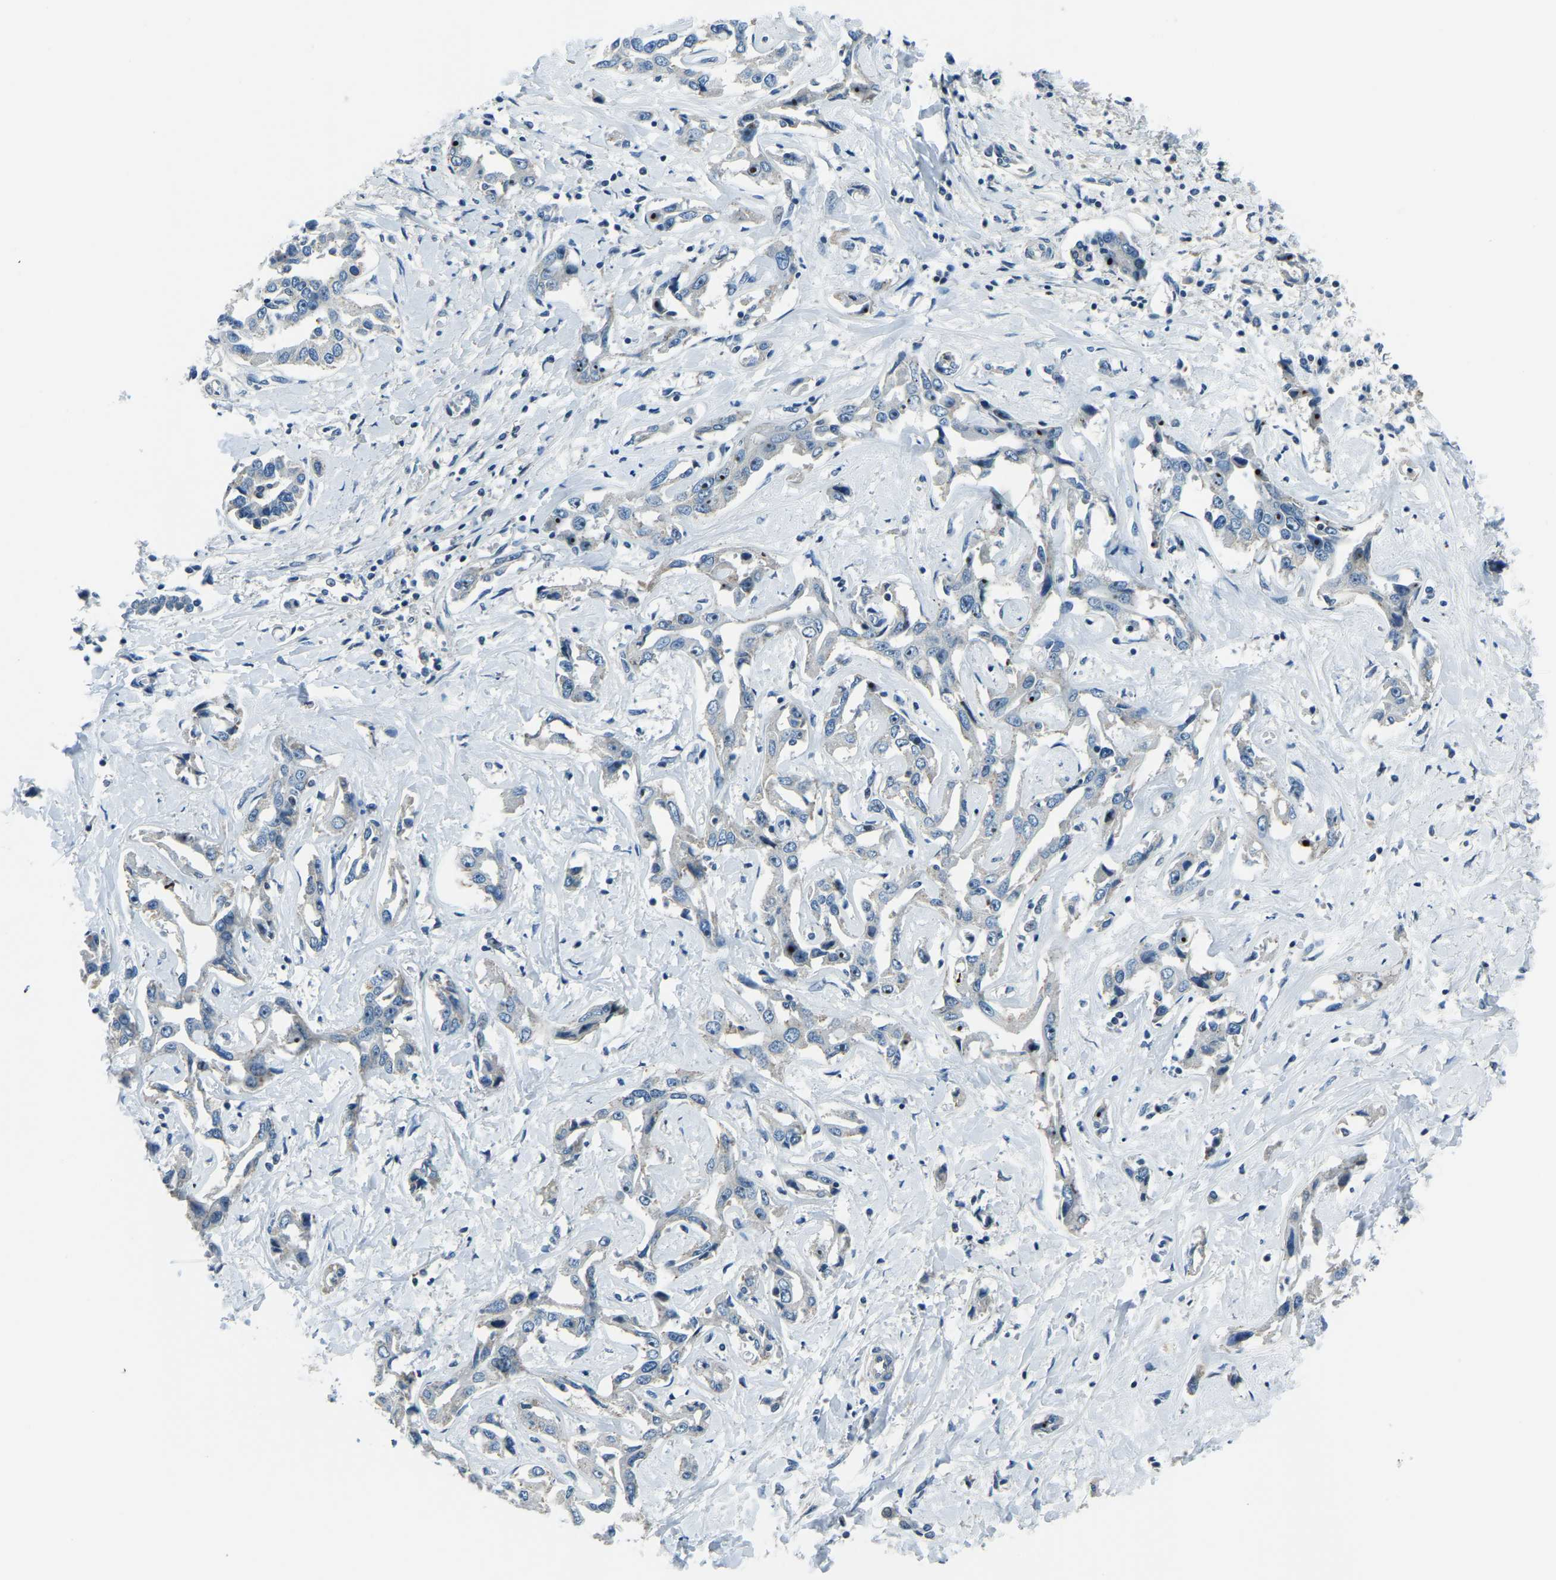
{"staining": {"intensity": "moderate", "quantity": "<25%", "location": "nuclear"}, "tissue": "liver cancer", "cell_type": "Tumor cells", "image_type": "cancer", "snomed": [{"axis": "morphology", "description": "Cholangiocarcinoma"}, {"axis": "topography", "description": "Liver"}], "caption": "This is a histology image of IHC staining of liver cancer, which shows moderate expression in the nuclear of tumor cells.", "gene": "RRP1", "patient": {"sex": "male", "age": 59}}